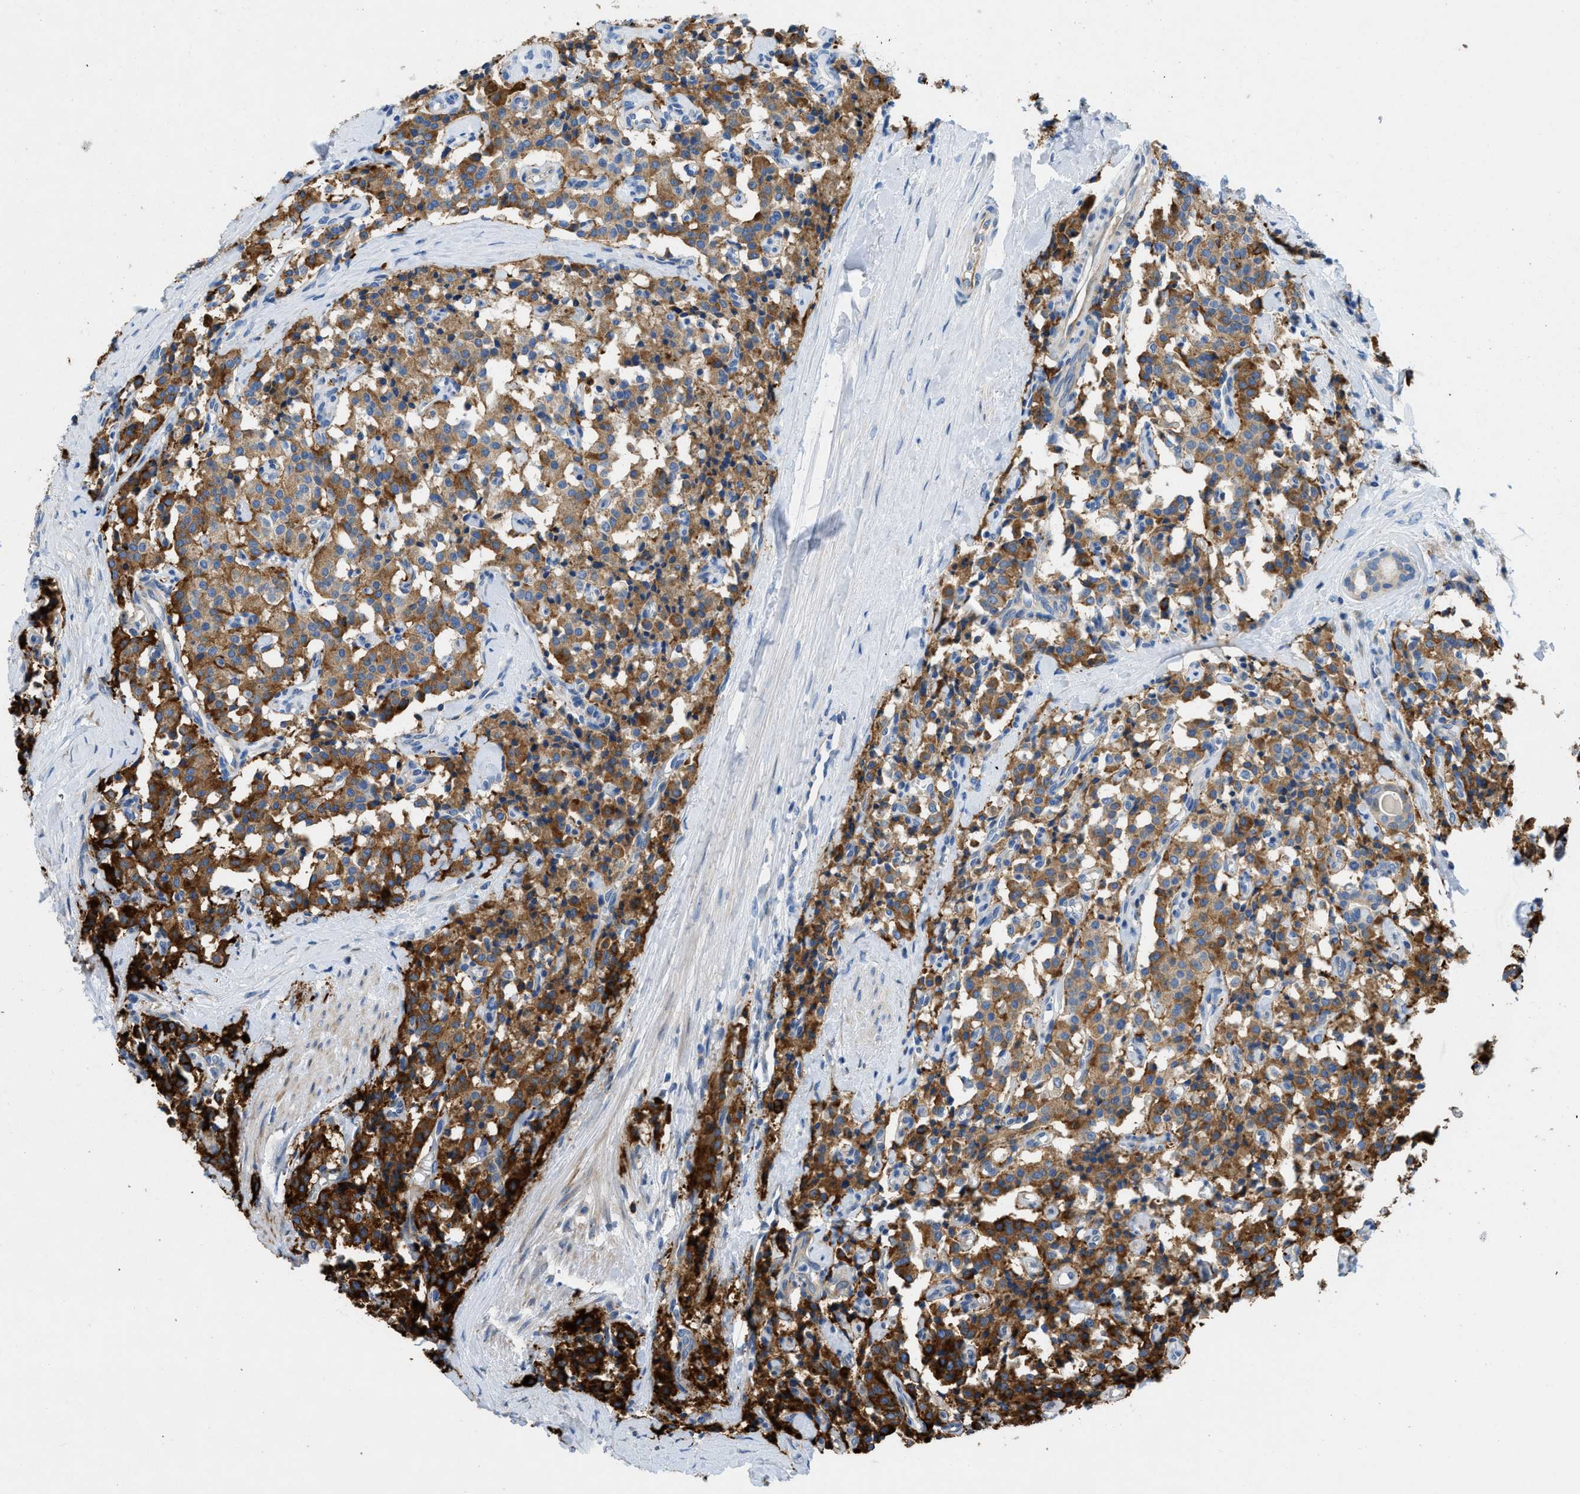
{"staining": {"intensity": "strong", "quantity": ">75%", "location": "cytoplasmic/membranous"}, "tissue": "carcinoid", "cell_type": "Tumor cells", "image_type": "cancer", "snomed": [{"axis": "morphology", "description": "Carcinoid, malignant, NOS"}, {"axis": "topography", "description": "Lung"}], "caption": "A photomicrograph of human carcinoid stained for a protein shows strong cytoplasmic/membranous brown staining in tumor cells.", "gene": "TMEM248", "patient": {"sex": "male", "age": 30}}